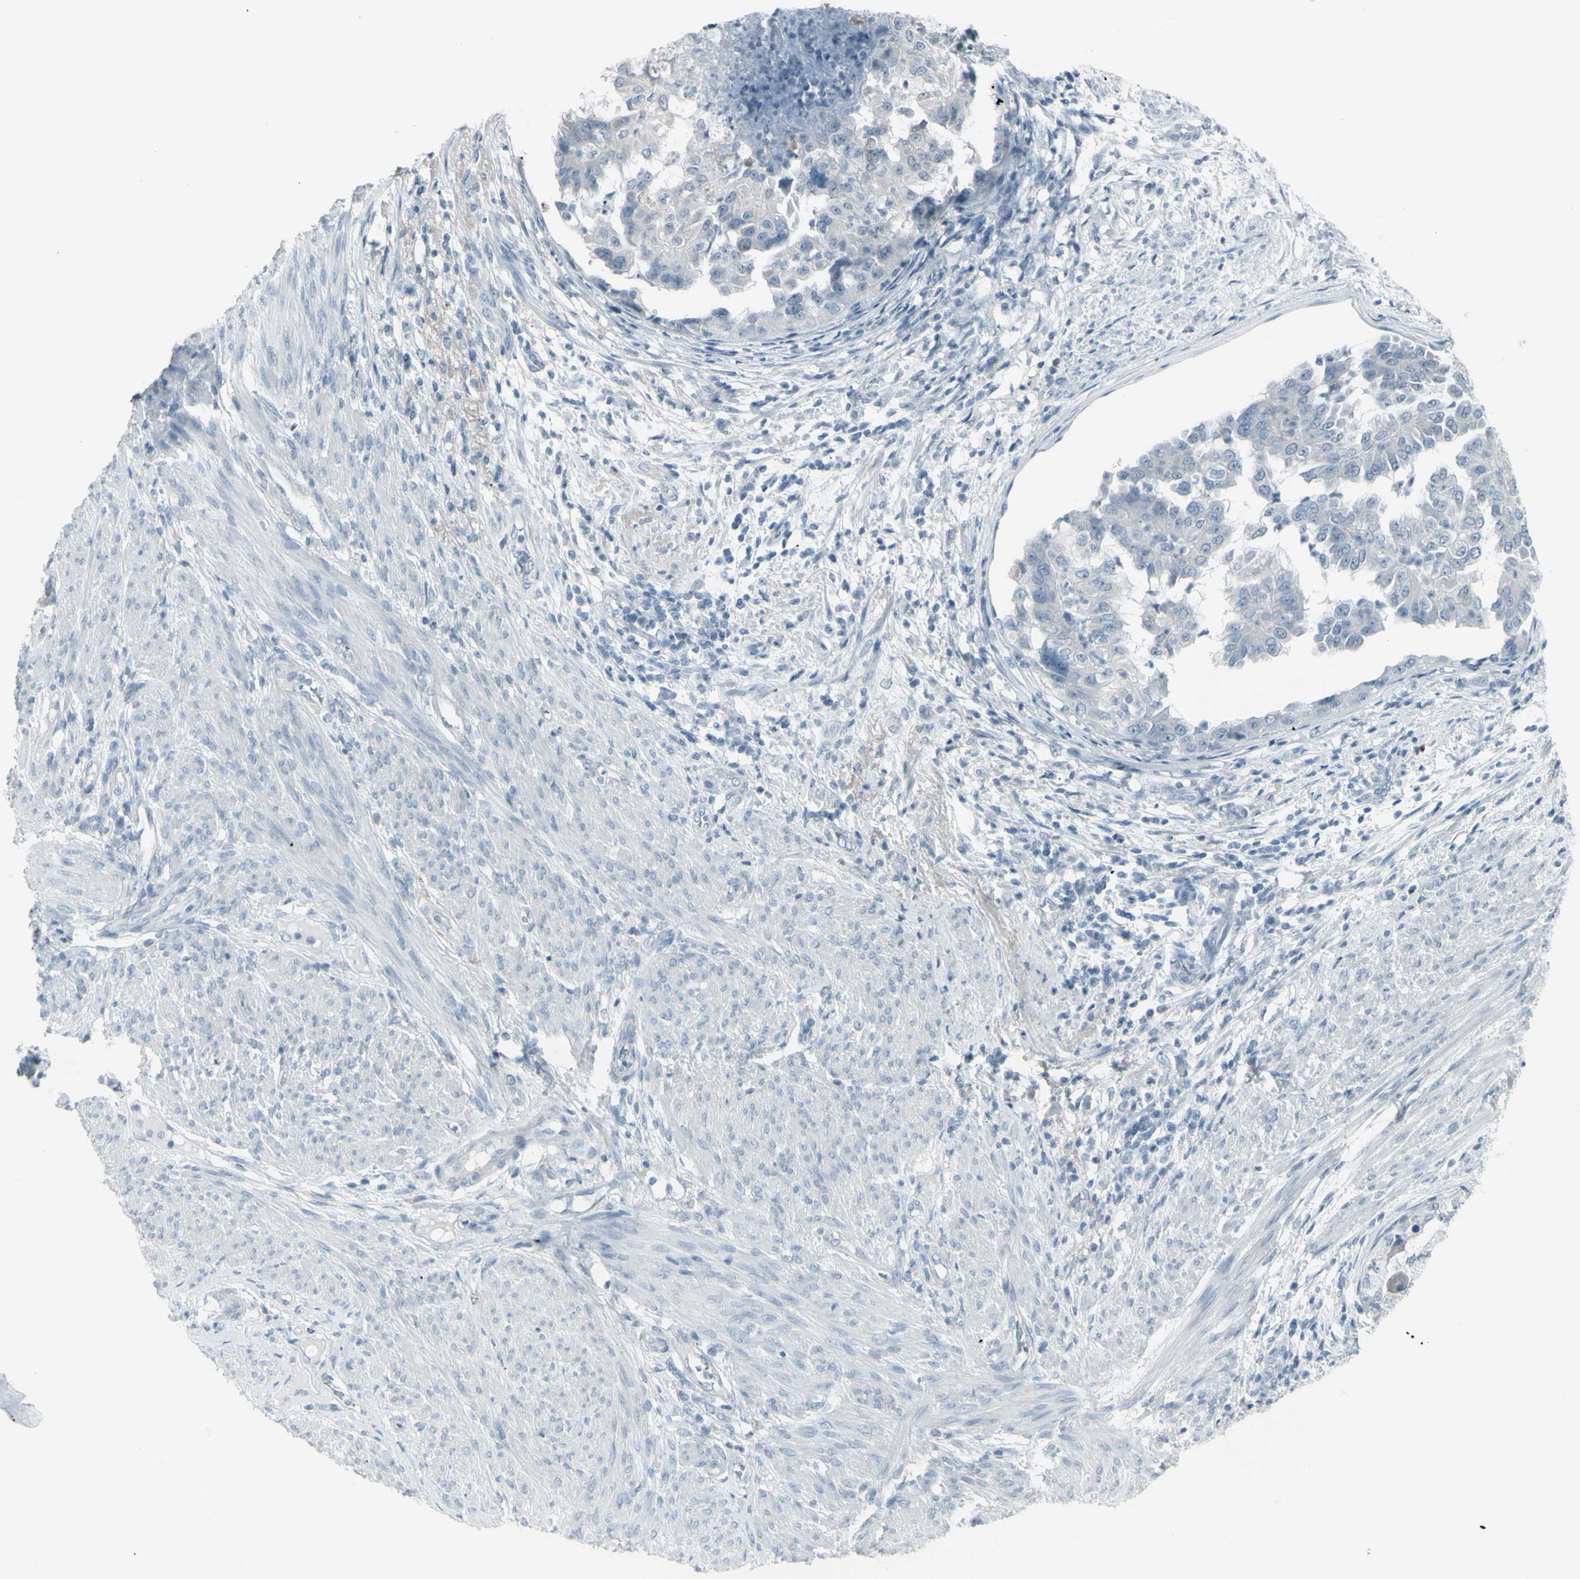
{"staining": {"intensity": "negative", "quantity": "none", "location": "none"}, "tissue": "endometrial cancer", "cell_type": "Tumor cells", "image_type": "cancer", "snomed": [{"axis": "morphology", "description": "Adenocarcinoma, NOS"}, {"axis": "topography", "description": "Endometrium"}], "caption": "Endometrial cancer was stained to show a protein in brown. There is no significant expression in tumor cells.", "gene": "RAB3A", "patient": {"sex": "female", "age": 85}}